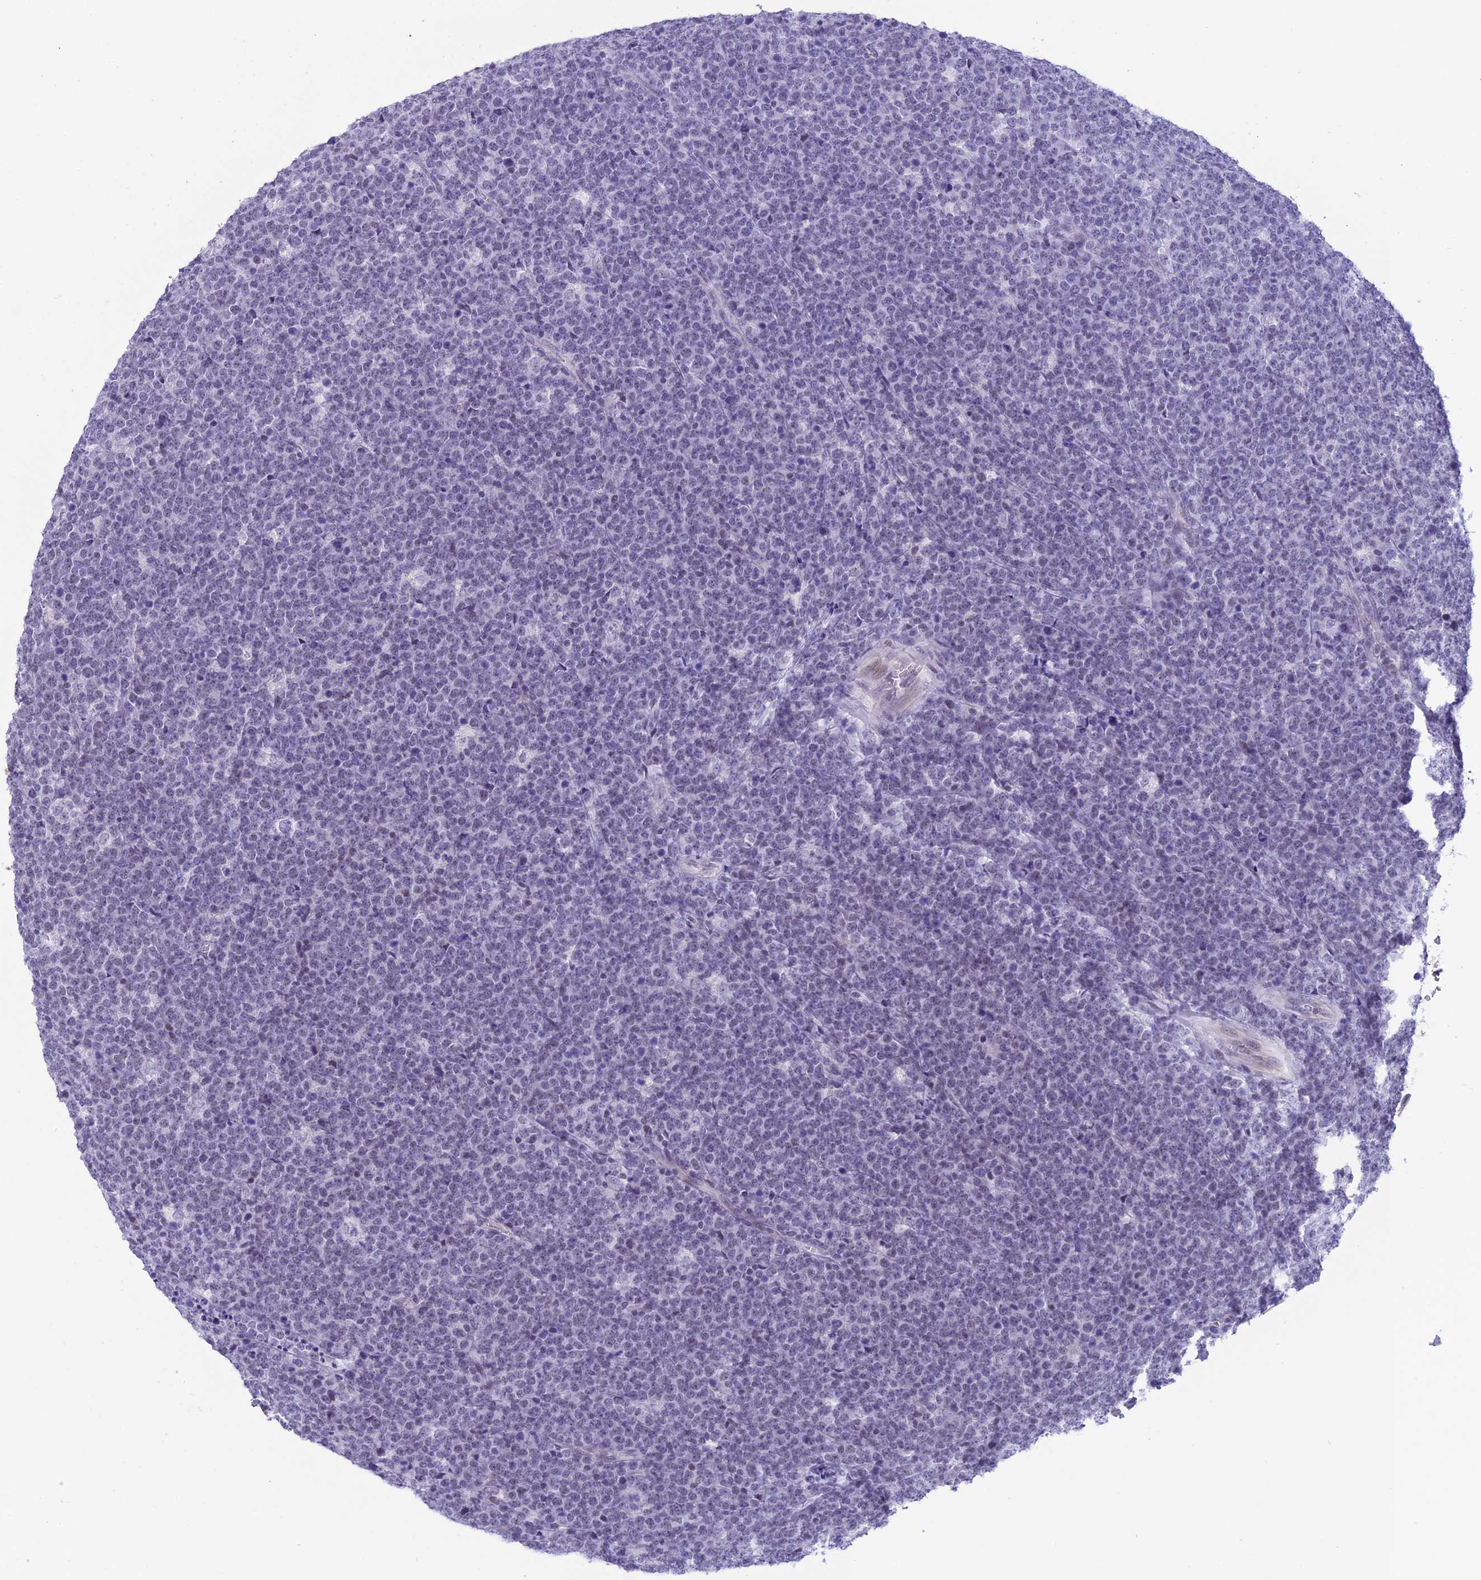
{"staining": {"intensity": "negative", "quantity": "none", "location": "none"}, "tissue": "lymphoma", "cell_type": "Tumor cells", "image_type": "cancer", "snomed": [{"axis": "morphology", "description": "Malignant lymphoma, non-Hodgkin's type, High grade"}, {"axis": "topography", "description": "Small intestine"}], "caption": "A photomicrograph of high-grade malignant lymphoma, non-Hodgkin's type stained for a protein reveals no brown staining in tumor cells.", "gene": "SPIRE2", "patient": {"sex": "male", "age": 8}}